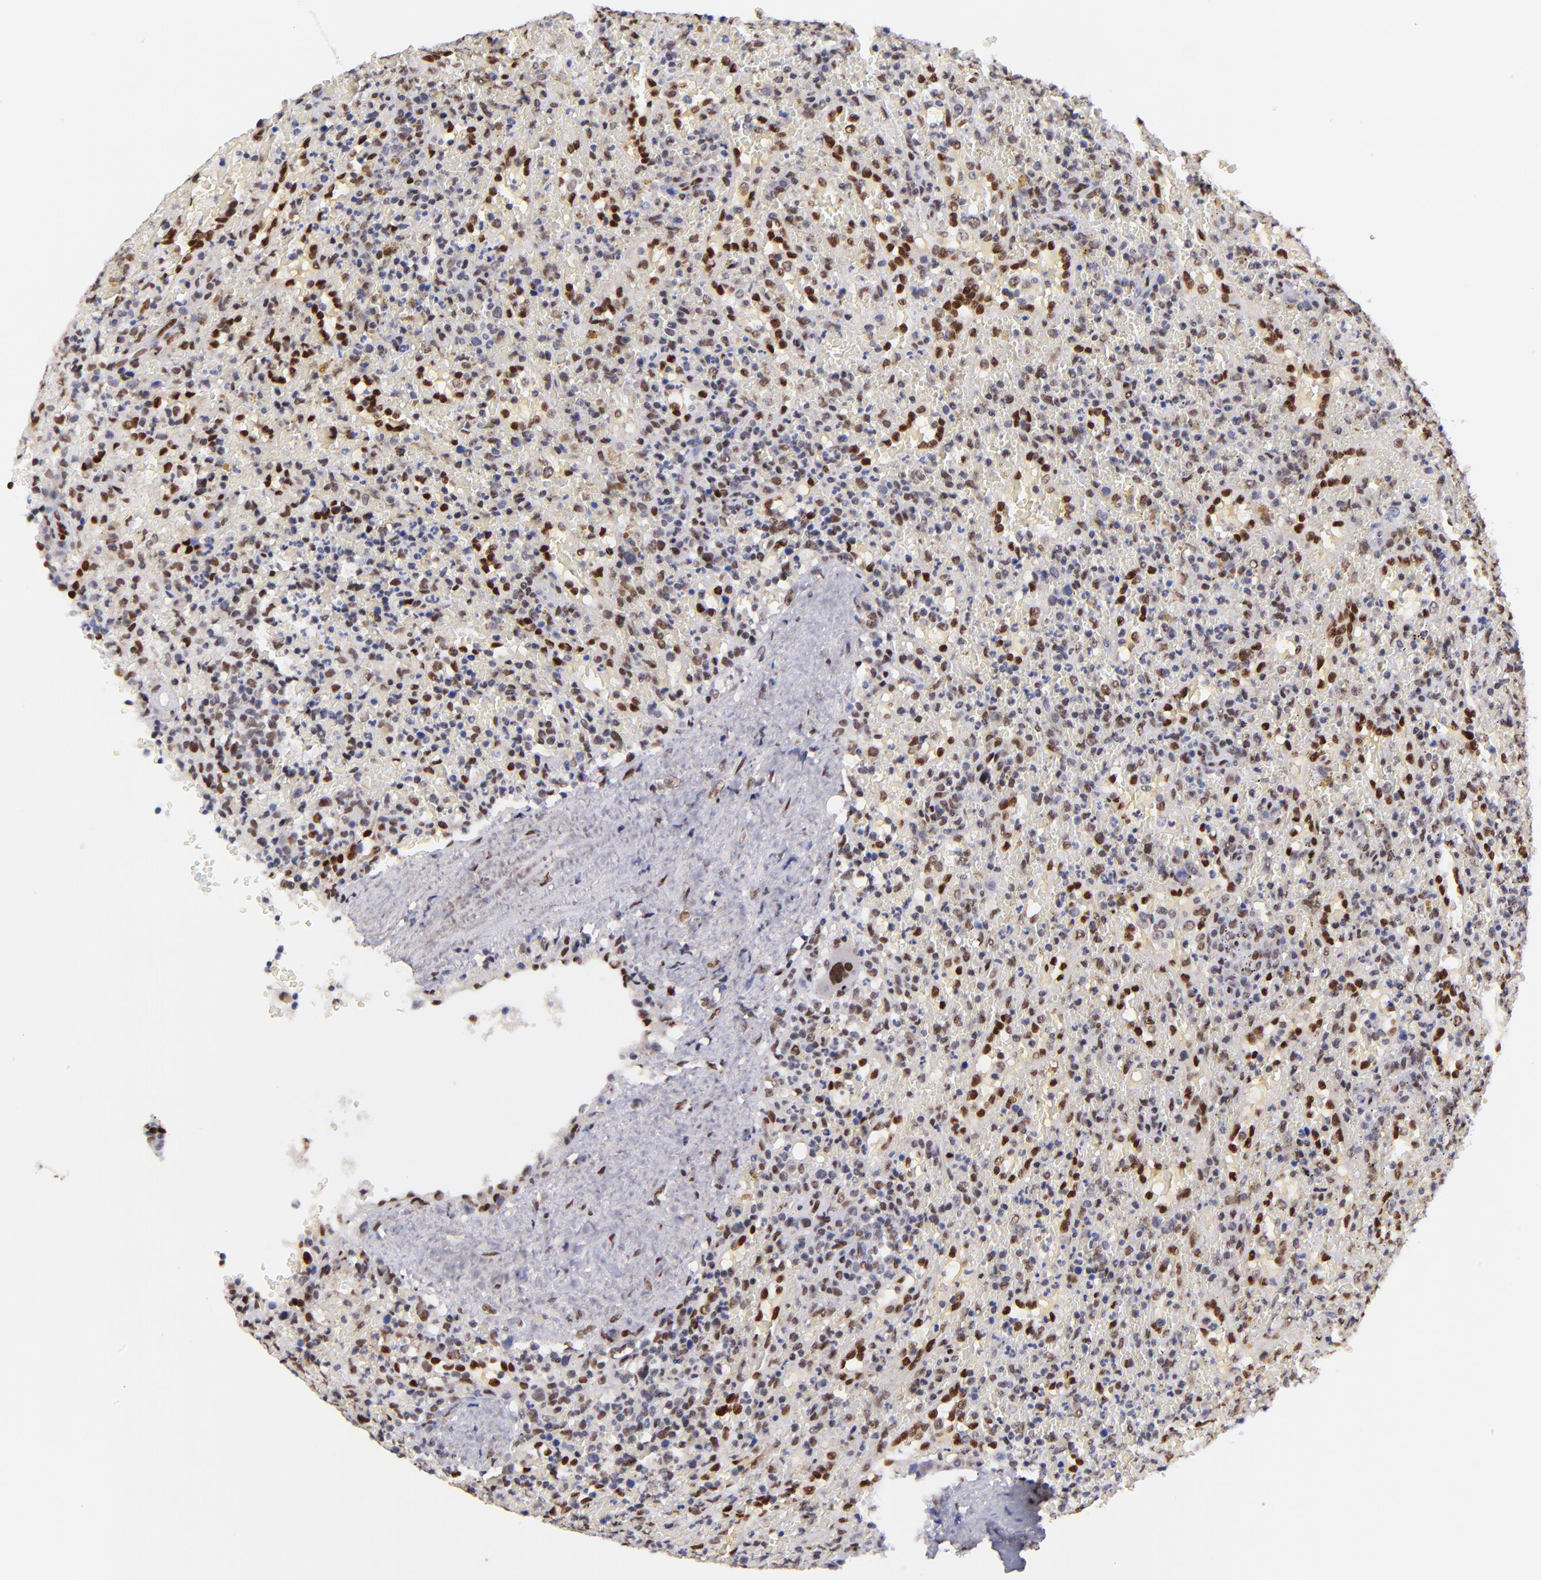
{"staining": {"intensity": "moderate", "quantity": ">75%", "location": "nuclear"}, "tissue": "lymphoma", "cell_type": "Tumor cells", "image_type": "cancer", "snomed": [{"axis": "morphology", "description": "Malignant lymphoma, non-Hodgkin's type, High grade"}, {"axis": "topography", "description": "Spleen"}, {"axis": "topography", "description": "Lymph node"}], "caption": "Lymphoma stained with DAB (3,3'-diaminobenzidine) IHC reveals medium levels of moderate nuclear expression in approximately >75% of tumor cells.", "gene": "MIDEAS", "patient": {"sex": "female", "age": 70}}